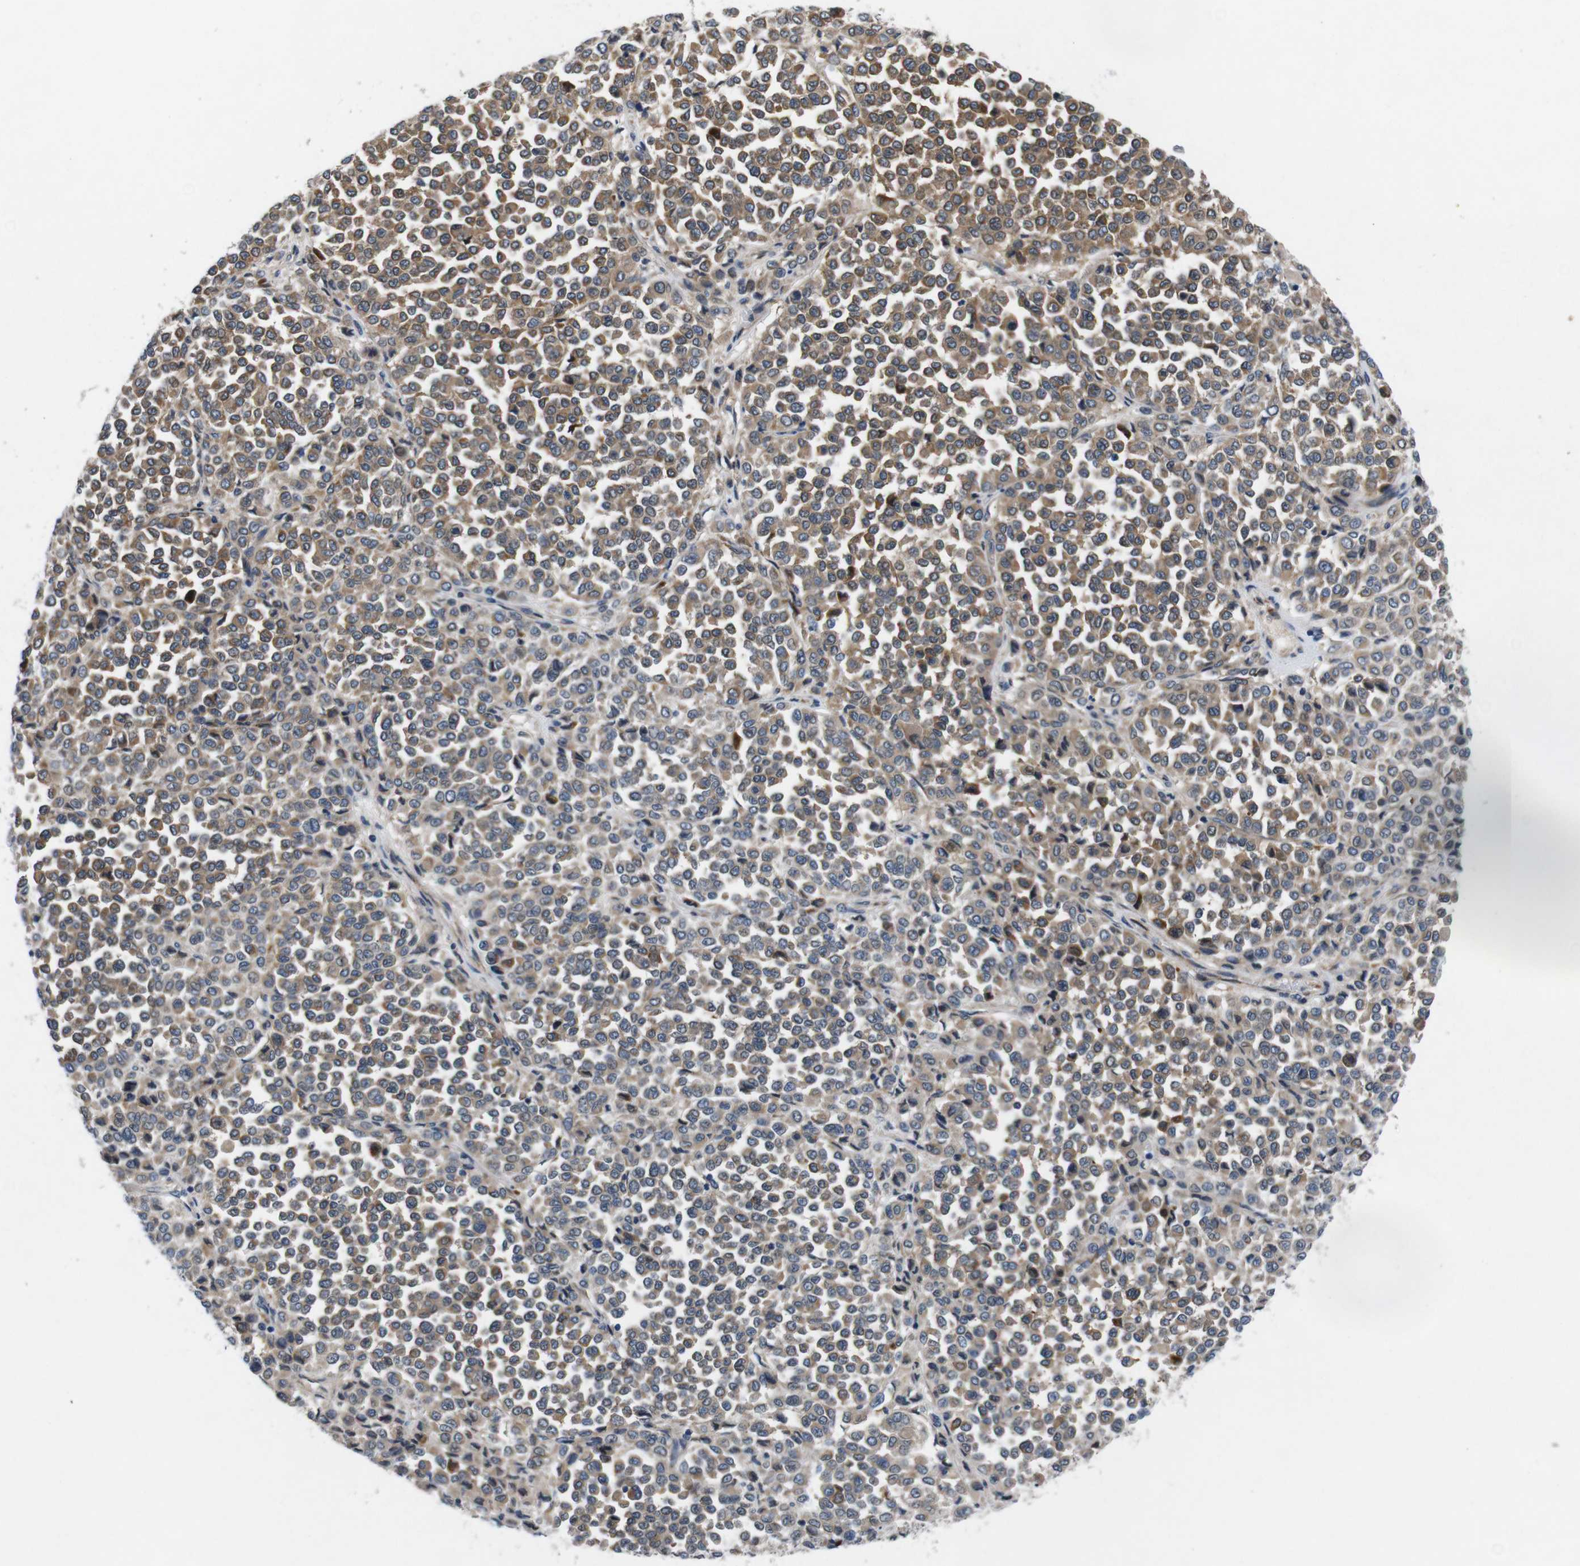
{"staining": {"intensity": "moderate", "quantity": ">75%", "location": "cytoplasmic/membranous"}, "tissue": "melanoma", "cell_type": "Tumor cells", "image_type": "cancer", "snomed": [{"axis": "morphology", "description": "Malignant melanoma, Metastatic site"}, {"axis": "topography", "description": "Pancreas"}], "caption": "An image of human melanoma stained for a protein shows moderate cytoplasmic/membranous brown staining in tumor cells.", "gene": "JAK1", "patient": {"sex": "female", "age": 30}}